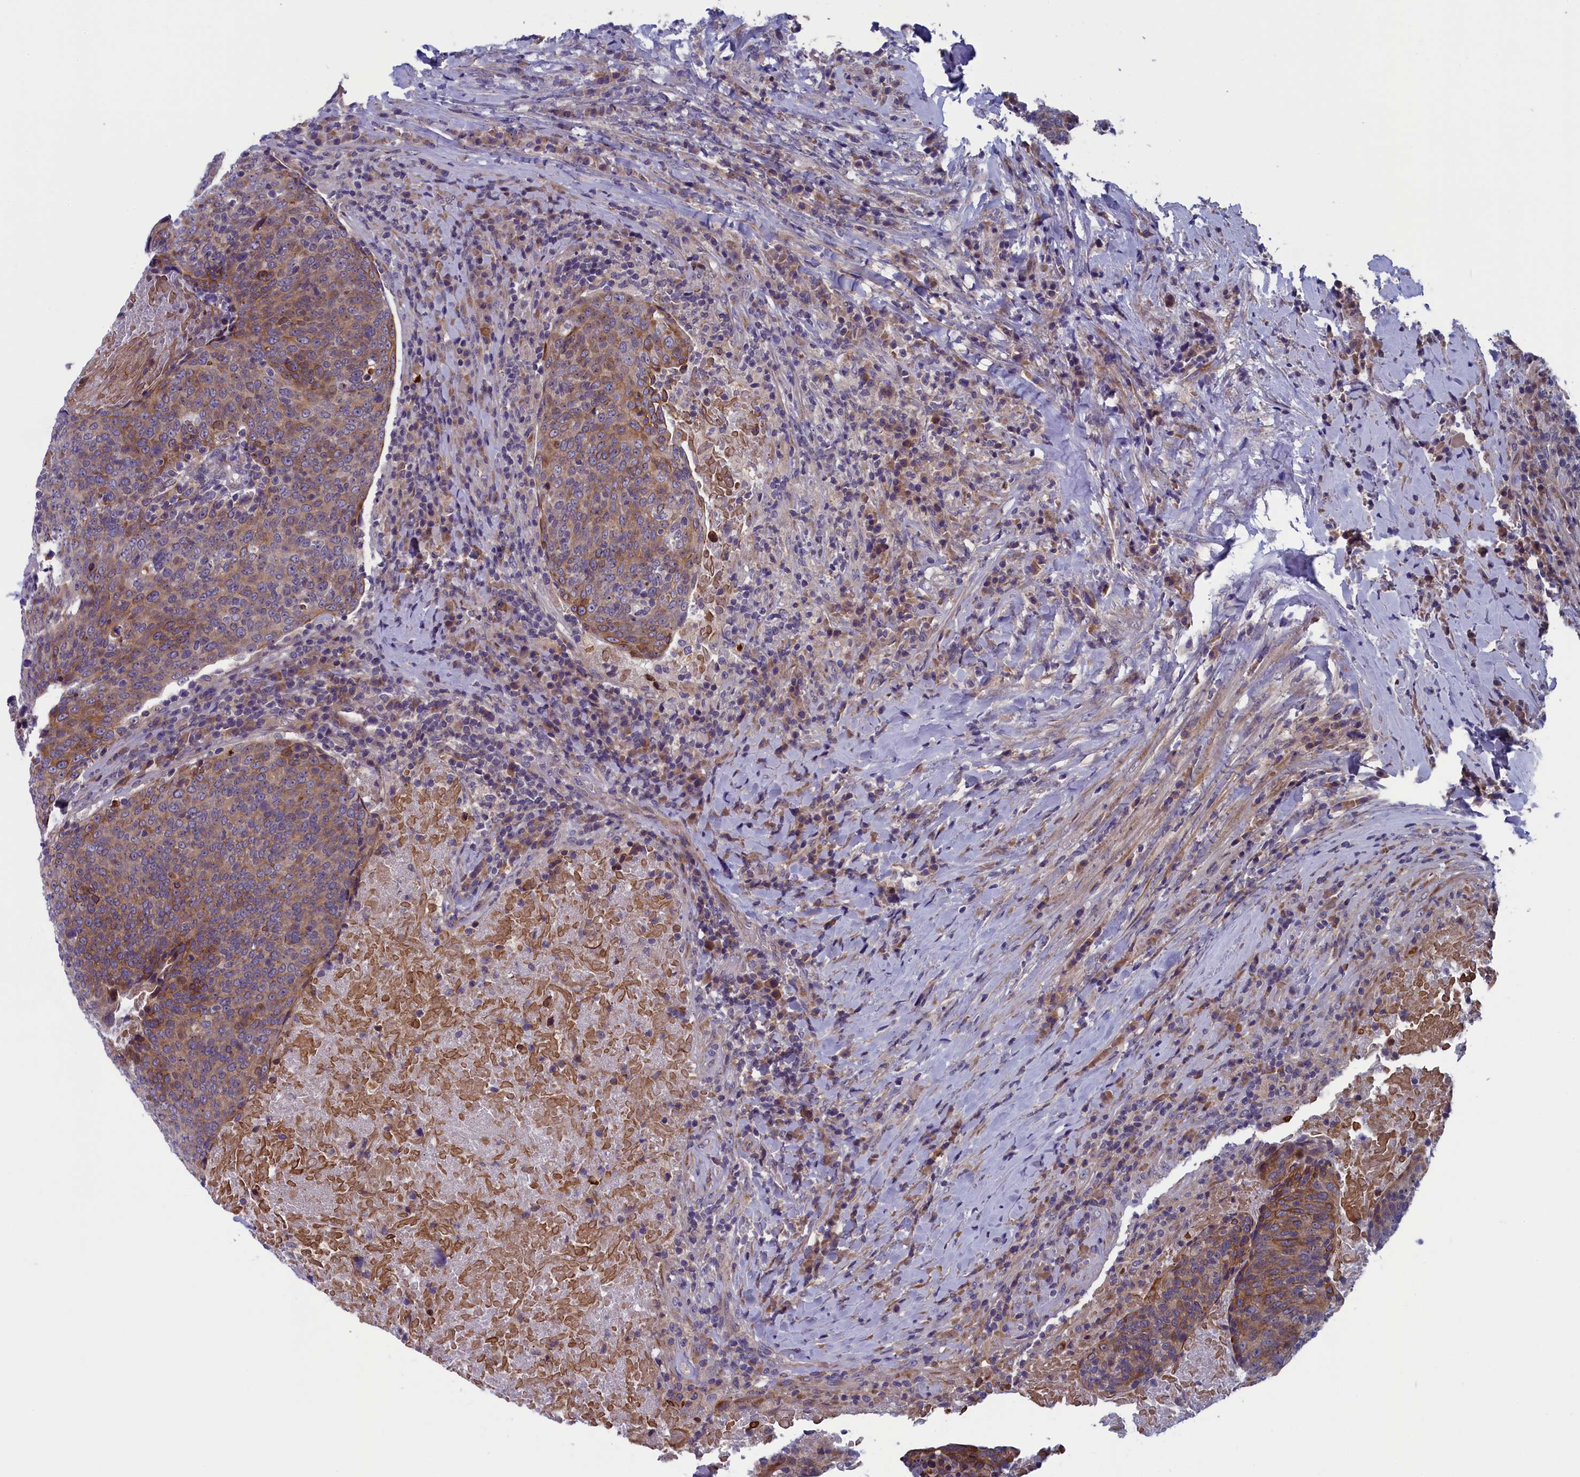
{"staining": {"intensity": "moderate", "quantity": ">75%", "location": "cytoplasmic/membranous"}, "tissue": "head and neck cancer", "cell_type": "Tumor cells", "image_type": "cancer", "snomed": [{"axis": "morphology", "description": "Squamous cell carcinoma, NOS"}, {"axis": "morphology", "description": "Squamous cell carcinoma, metastatic, NOS"}, {"axis": "topography", "description": "Lymph node"}, {"axis": "topography", "description": "Head-Neck"}], "caption": "This is an image of immunohistochemistry staining of squamous cell carcinoma (head and neck), which shows moderate positivity in the cytoplasmic/membranous of tumor cells.", "gene": "ANKRD39", "patient": {"sex": "male", "age": 62}}